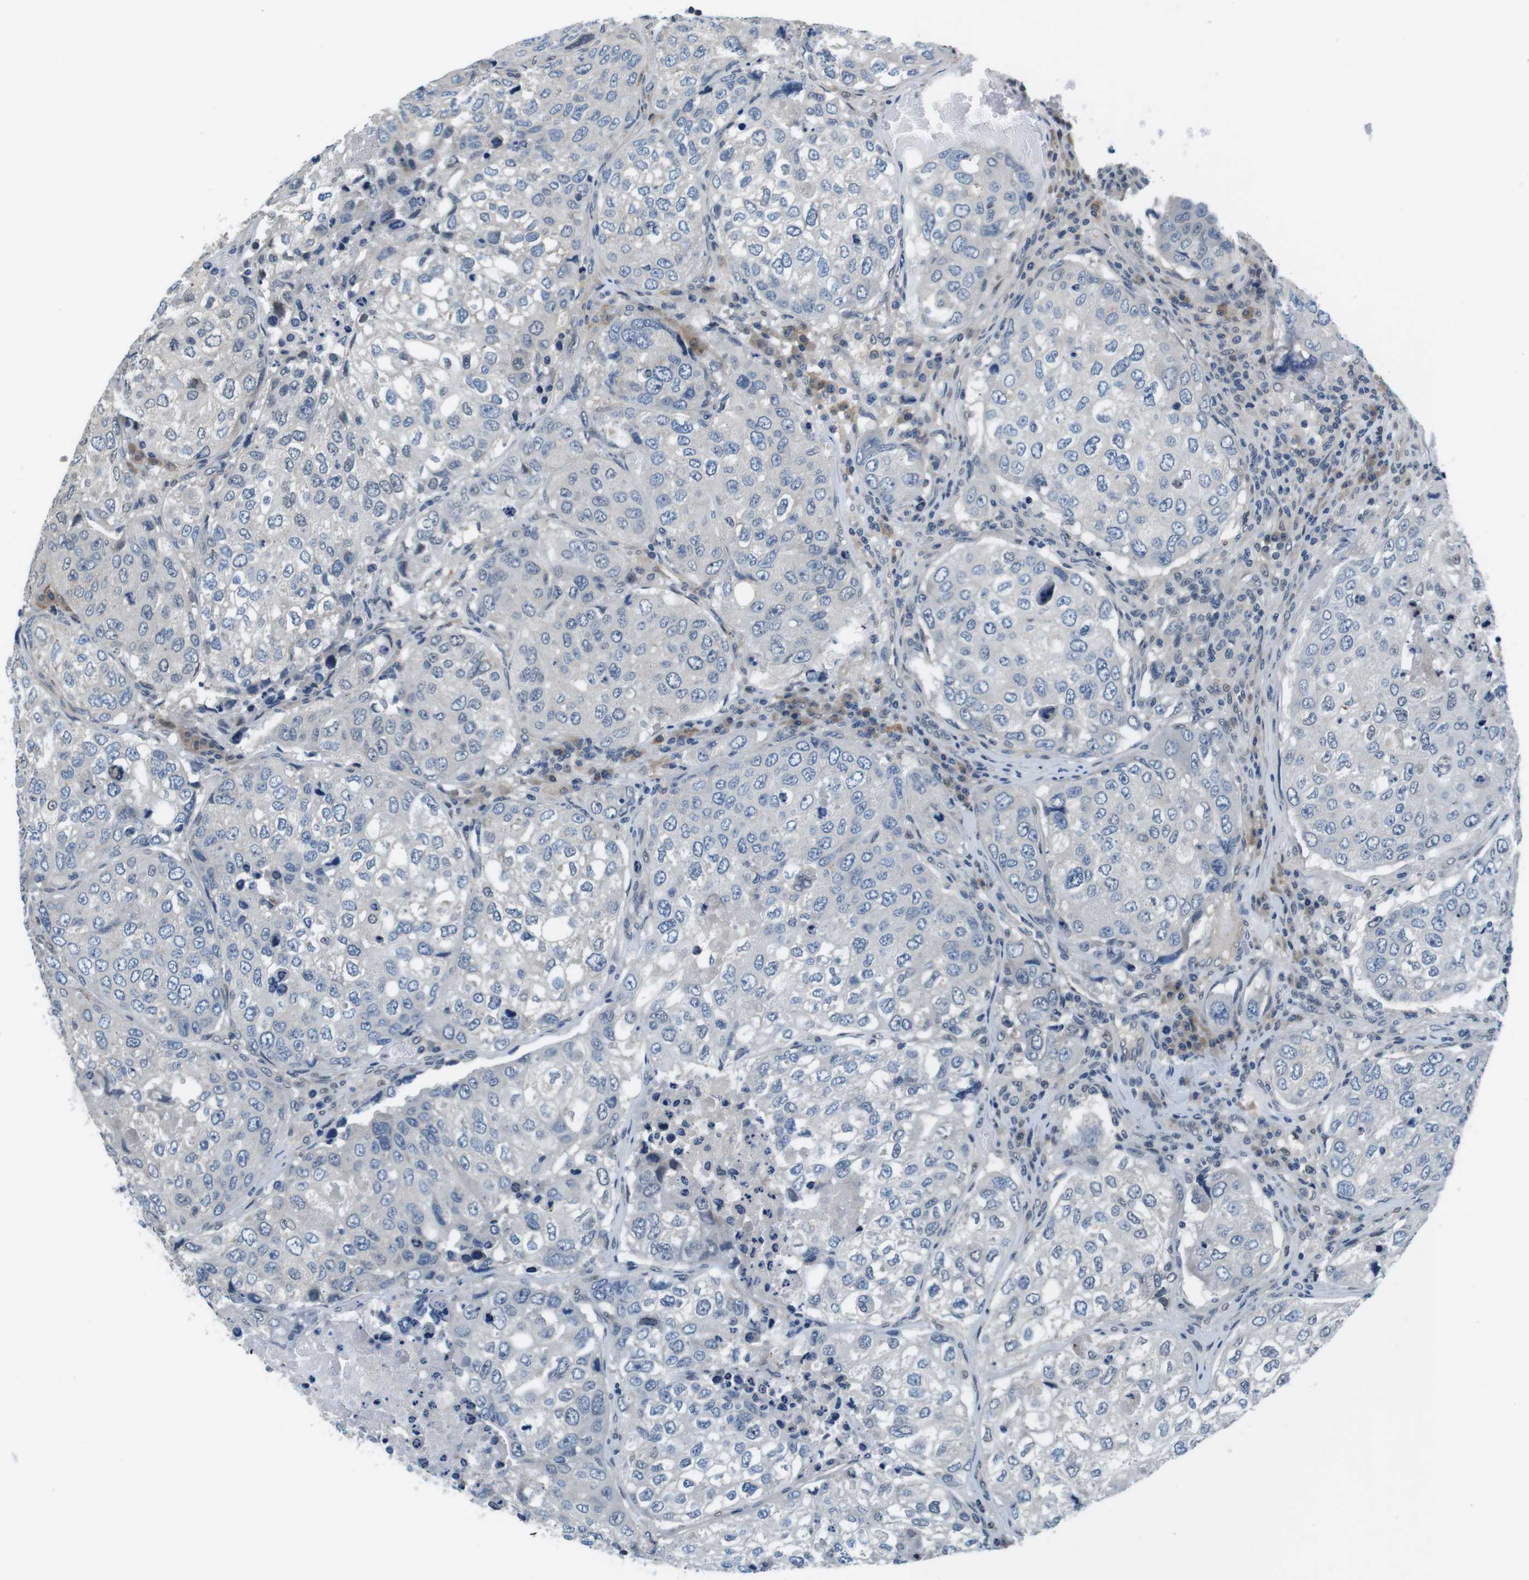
{"staining": {"intensity": "negative", "quantity": "none", "location": "none"}, "tissue": "urothelial cancer", "cell_type": "Tumor cells", "image_type": "cancer", "snomed": [{"axis": "morphology", "description": "Urothelial carcinoma, High grade"}, {"axis": "topography", "description": "Lymph node"}, {"axis": "topography", "description": "Urinary bladder"}], "caption": "Tumor cells are negative for protein expression in human urothelial cancer.", "gene": "CD163L1", "patient": {"sex": "male", "age": 51}}